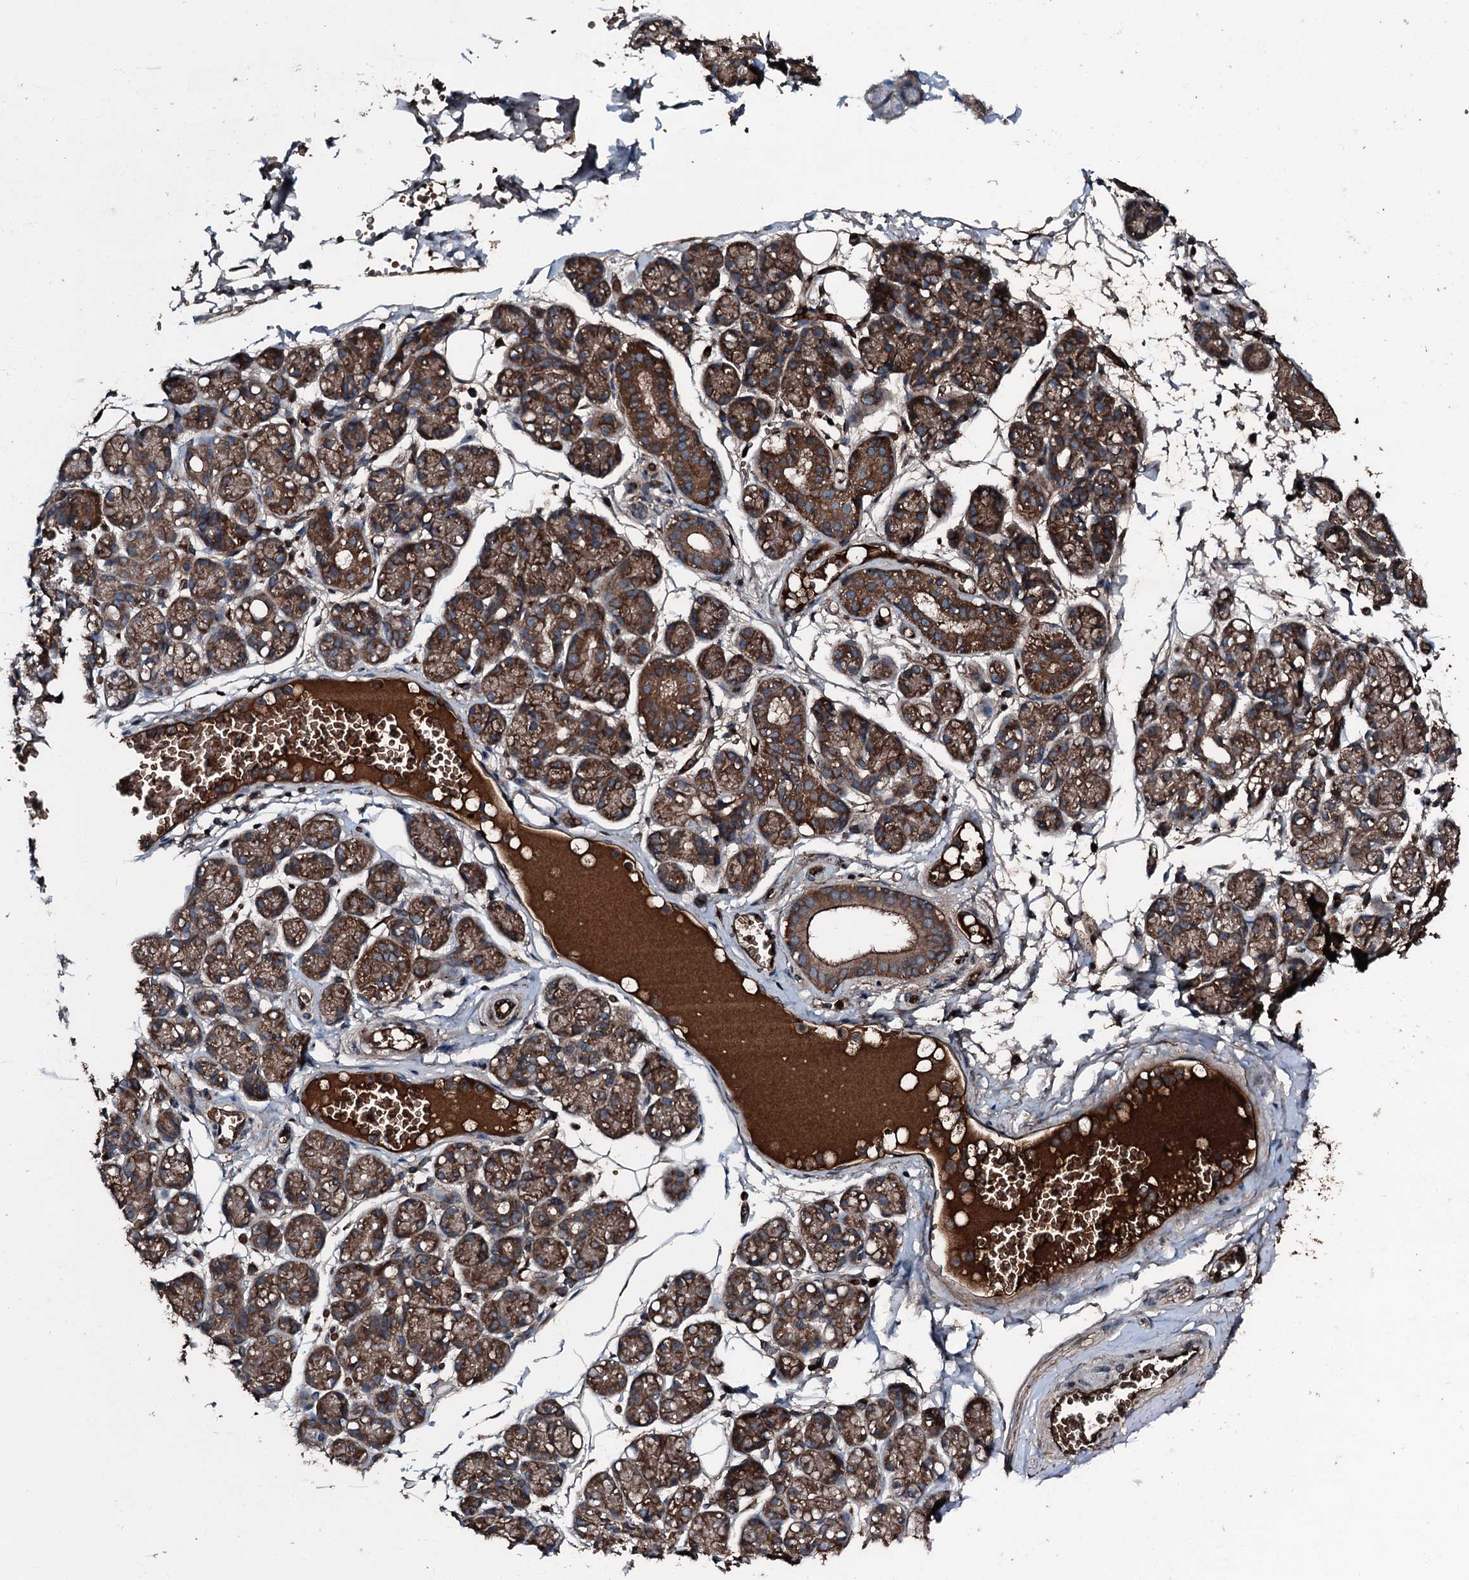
{"staining": {"intensity": "moderate", "quantity": "25%-75%", "location": "cytoplasmic/membranous"}, "tissue": "salivary gland", "cell_type": "Glandular cells", "image_type": "normal", "snomed": [{"axis": "morphology", "description": "Normal tissue, NOS"}, {"axis": "topography", "description": "Salivary gland"}], "caption": "A brown stain labels moderate cytoplasmic/membranous staining of a protein in glandular cells of normal human salivary gland. (brown staining indicates protein expression, while blue staining denotes nuclei).", "gene": "TRIM7", "patient": {"sex": "male", "age": 63}}